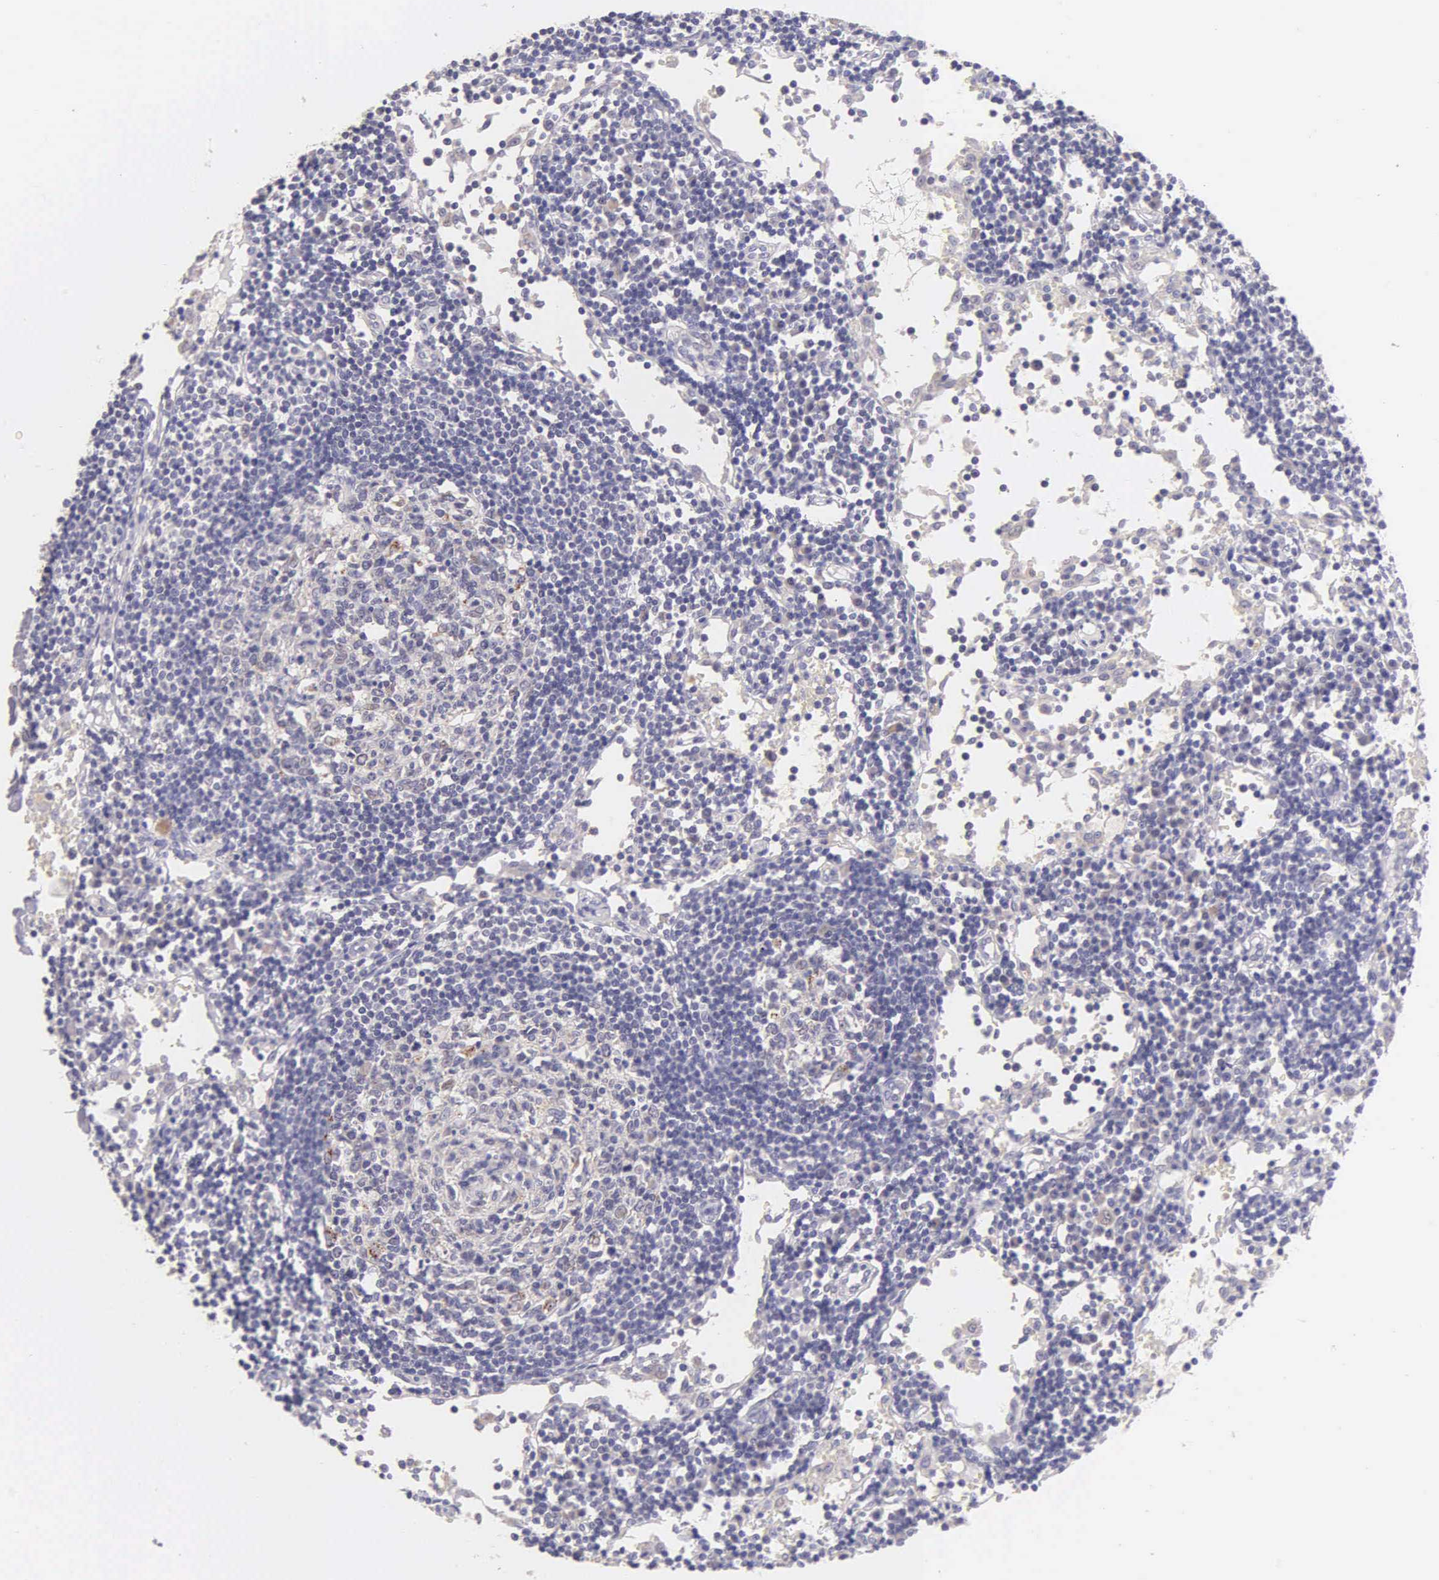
{"staining": {"intensity": "negative", "quantity": "none", "location": "none"}, "tissue": "lymph node", "cell_type": "Germinal center cells", "image_type": "normal", "snomed": [{"axis": "morphology", "description": "Normal tissue, NOS"}, {"axis": "topography", "description": "Lymph node"}], "caption": "Unremarkable lymph node was stained to show a protein in brown. There is no significant positivity in germinal center cells. (DAB IHC, high magnification).", "gene": "ESR1", "patient": {"sex": "female", "age": 55}}